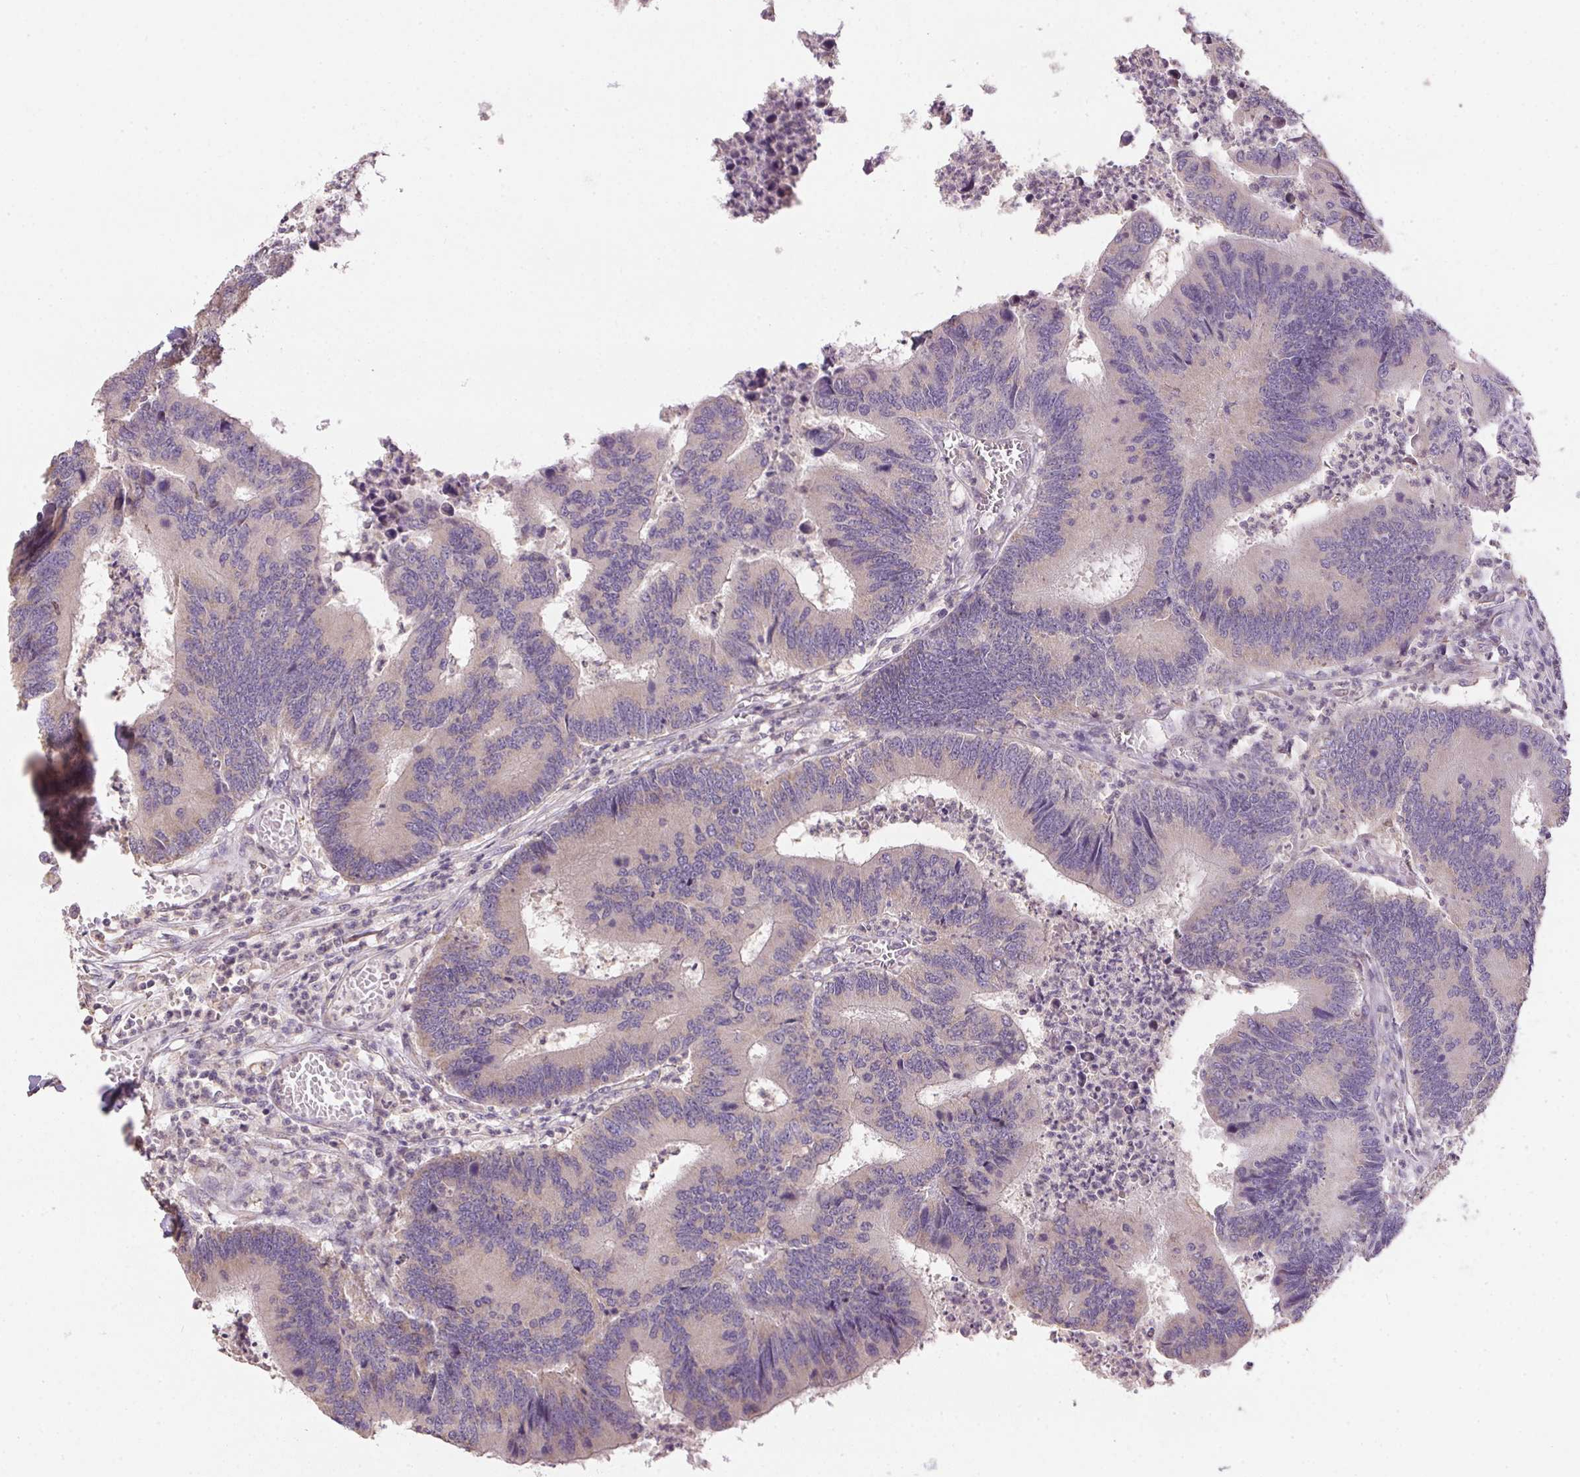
{"staining": {"intensity": "negative", "quantity": "none", "location": "none"}, "tissue": "colorectal cancer", "cell_type": "Tumor cells", "image_type": "cancer", "snomed": [{"axis": "morphology", "description": "Adenocarcinoma, NOS"}, {"axis": "topography", "description": "Colon"}], "caption": "Immunohistochemistry (IHC) of human colorectal cancer displays no staining in tumor cells.", "gene": "SPACA9", "patient": {"sex": "female", "age": 67}}